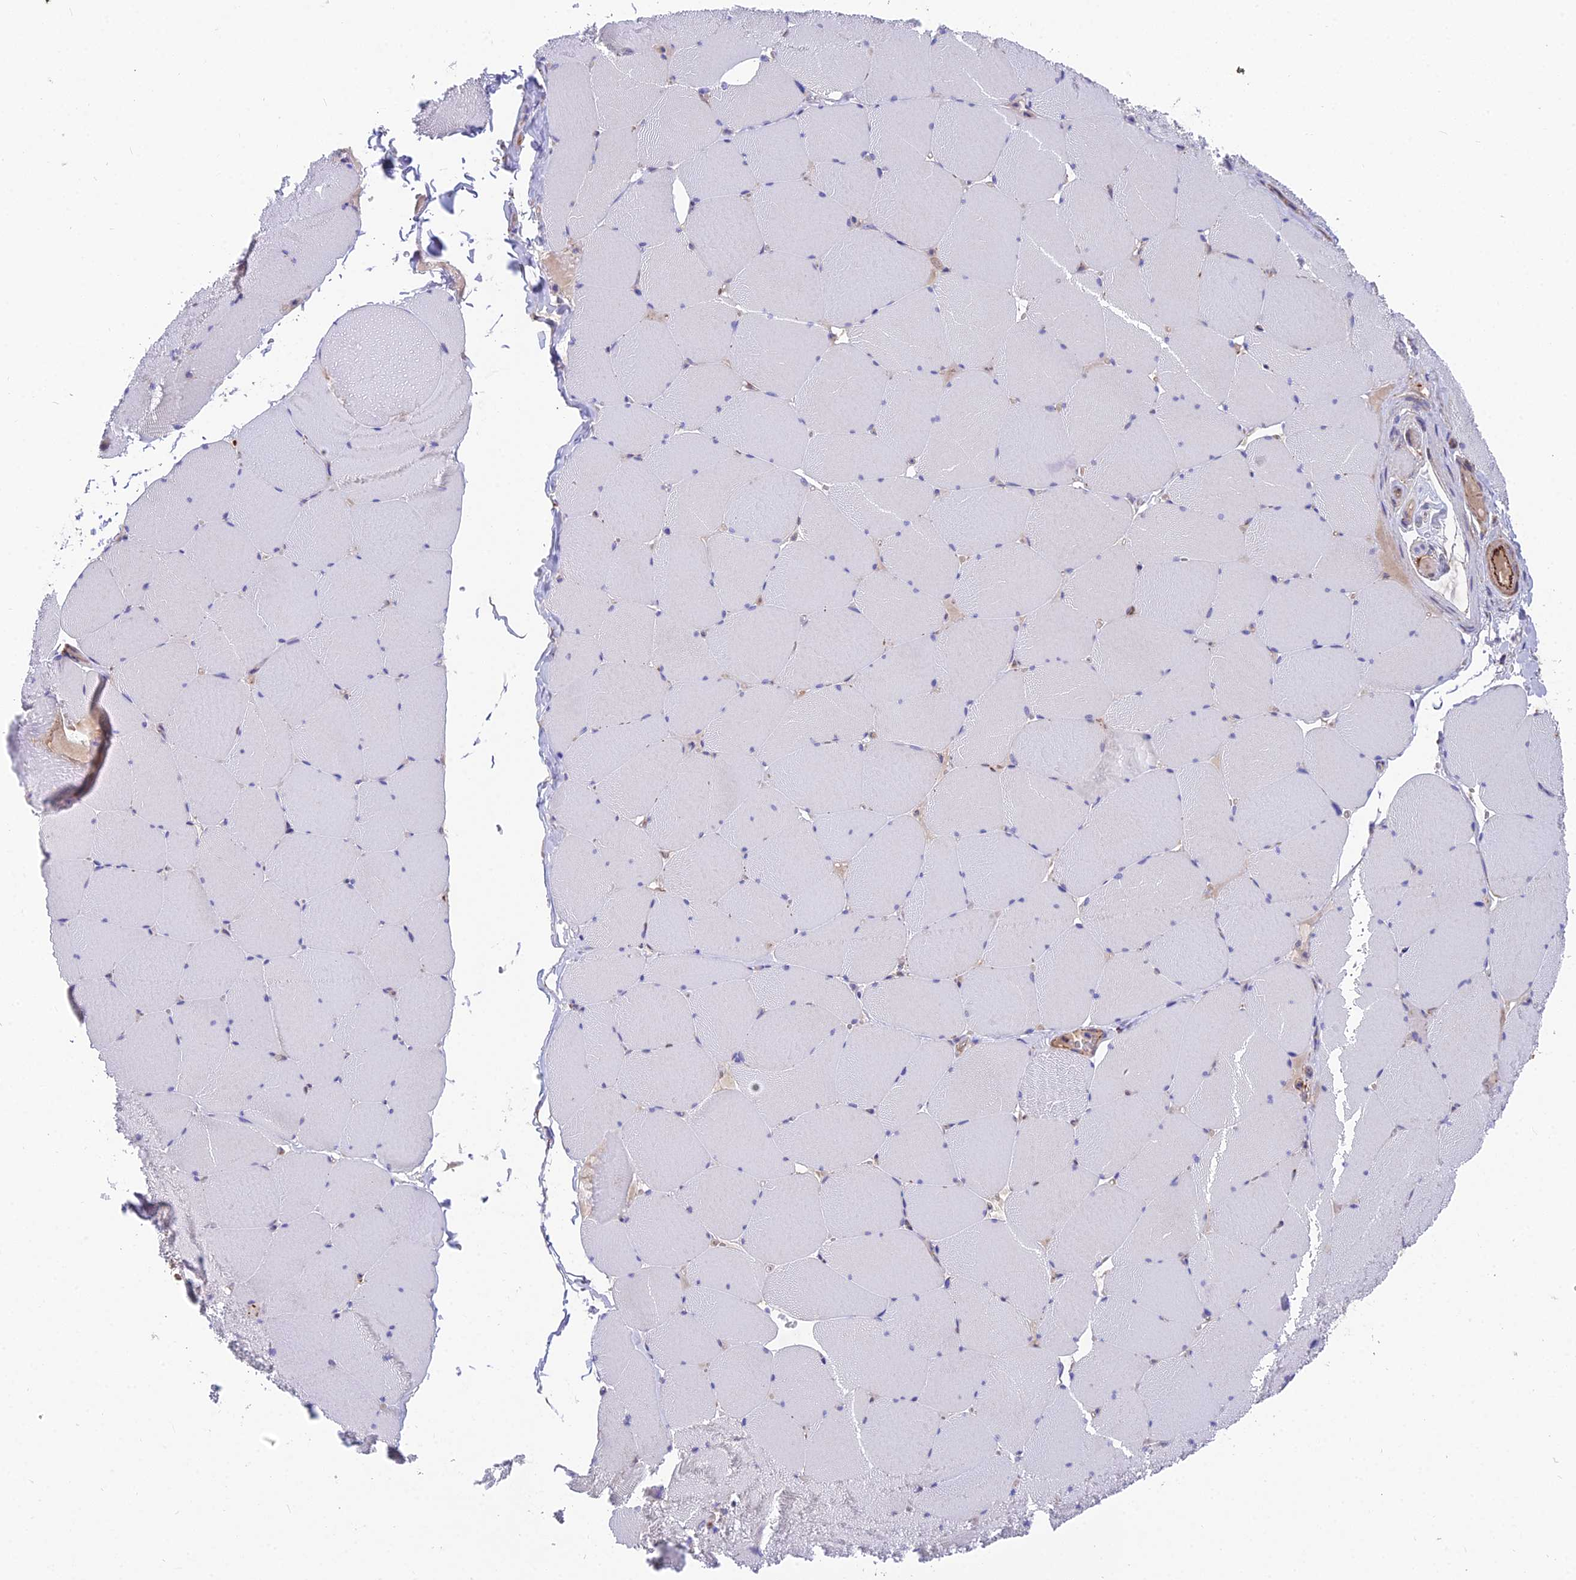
{"staining": {"intensity": "weak", "quantity": "<25%", "location": "cytoplasmic/membranous"}, "tissue": "skeletal muscle", "cell_type": "Myocytes", "image_type": "normal", "snomed": [{"axis": "morphology", "description": "Normal tissue, NOS"}, {"axis": "topography", "description": "Skeletal muscle"}, {"axis": "topography", "description": "Head-Neck"}], "caption": "Myocytes are negative for protein expression in normal human skeletal muscle. (Brightfield microscopy of DAB (3,3'-diaminobenzidine) IHC at high magnification).", "gene": "TIGD6", "patient": {"sex": "male", "age": 66}}